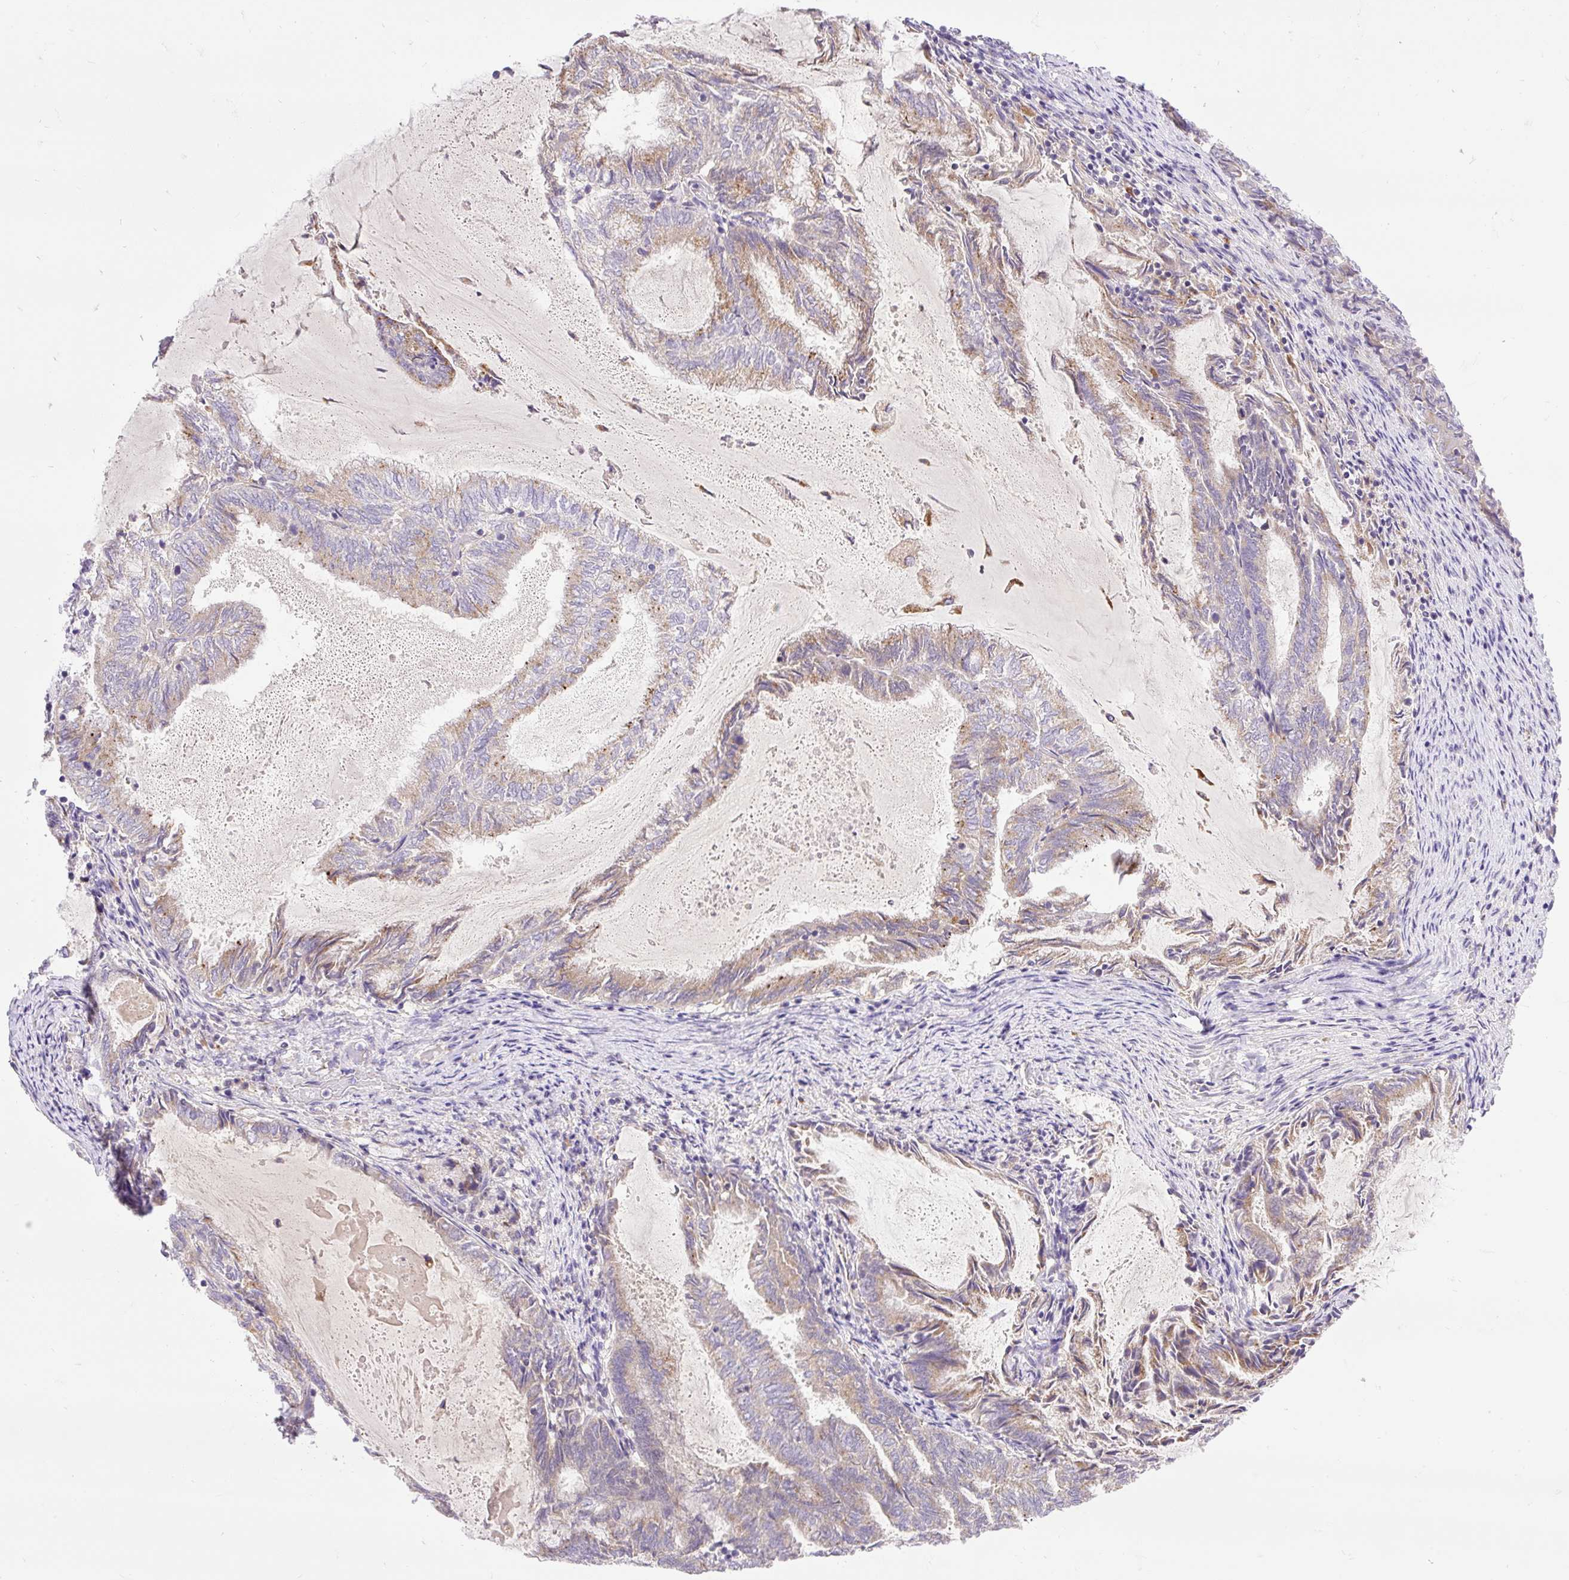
{"staining": {"intensity": "weak", "quantity": "<25%", "location": "cytoplasmic/membranous"}, "tissue": "endometrial cancer", "cell_type": "Tumor cells", "image_type": "cancer", "snomed": [{"axis": "morphology", "description": "Adenocarcinoma, NOS"}, {"axis": "topography", "description": "Endometrium"}], "caption": "Immunohistochemistry histopathology image of neoplastic tissue: adenocarcinoma (endometrial) stained with DAB (3,3'-diaminobenzidine) exhibits no significant protein positivity in tumor cells.", "gene": "HEXB", "patient": {"sex": "female", "age": 80}}